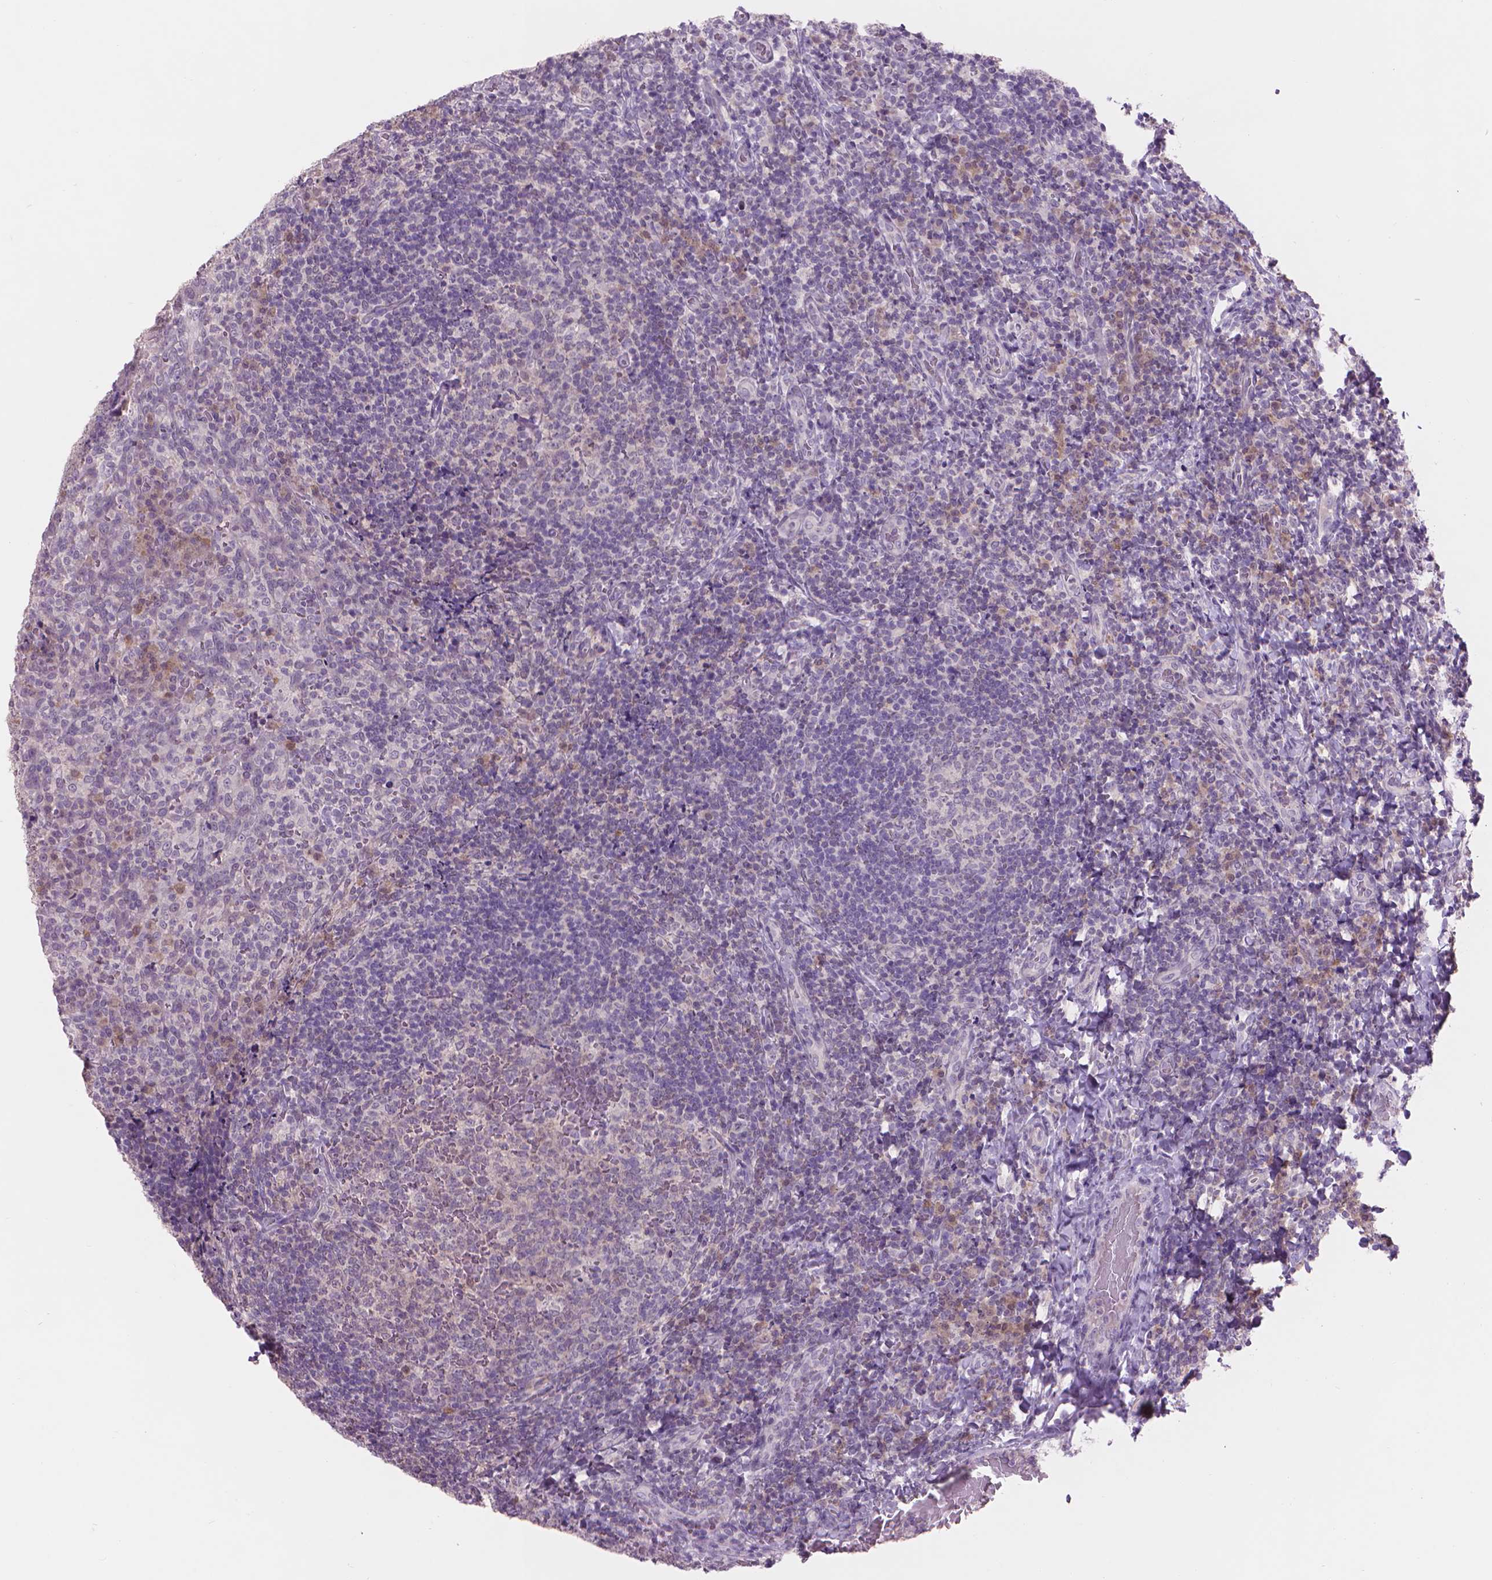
{"staining": {"intensity": "negative", "quantity": "none", "location": "none"}, "tissue": "tonsil", "cell_type": "Germinal center cells", "image_type": "normal", "snomed": [{"axis": "morphology", "description": "Normal tissue, NOS"}, {"axis": "topography", "description": "Tonsil"}], "caption": "A histopathology image of tonsil stained for a protein exhibits no brown staining in germinal center cells.", "gene": "ENO2", "patient": {"sex": "male", "age": 17}}